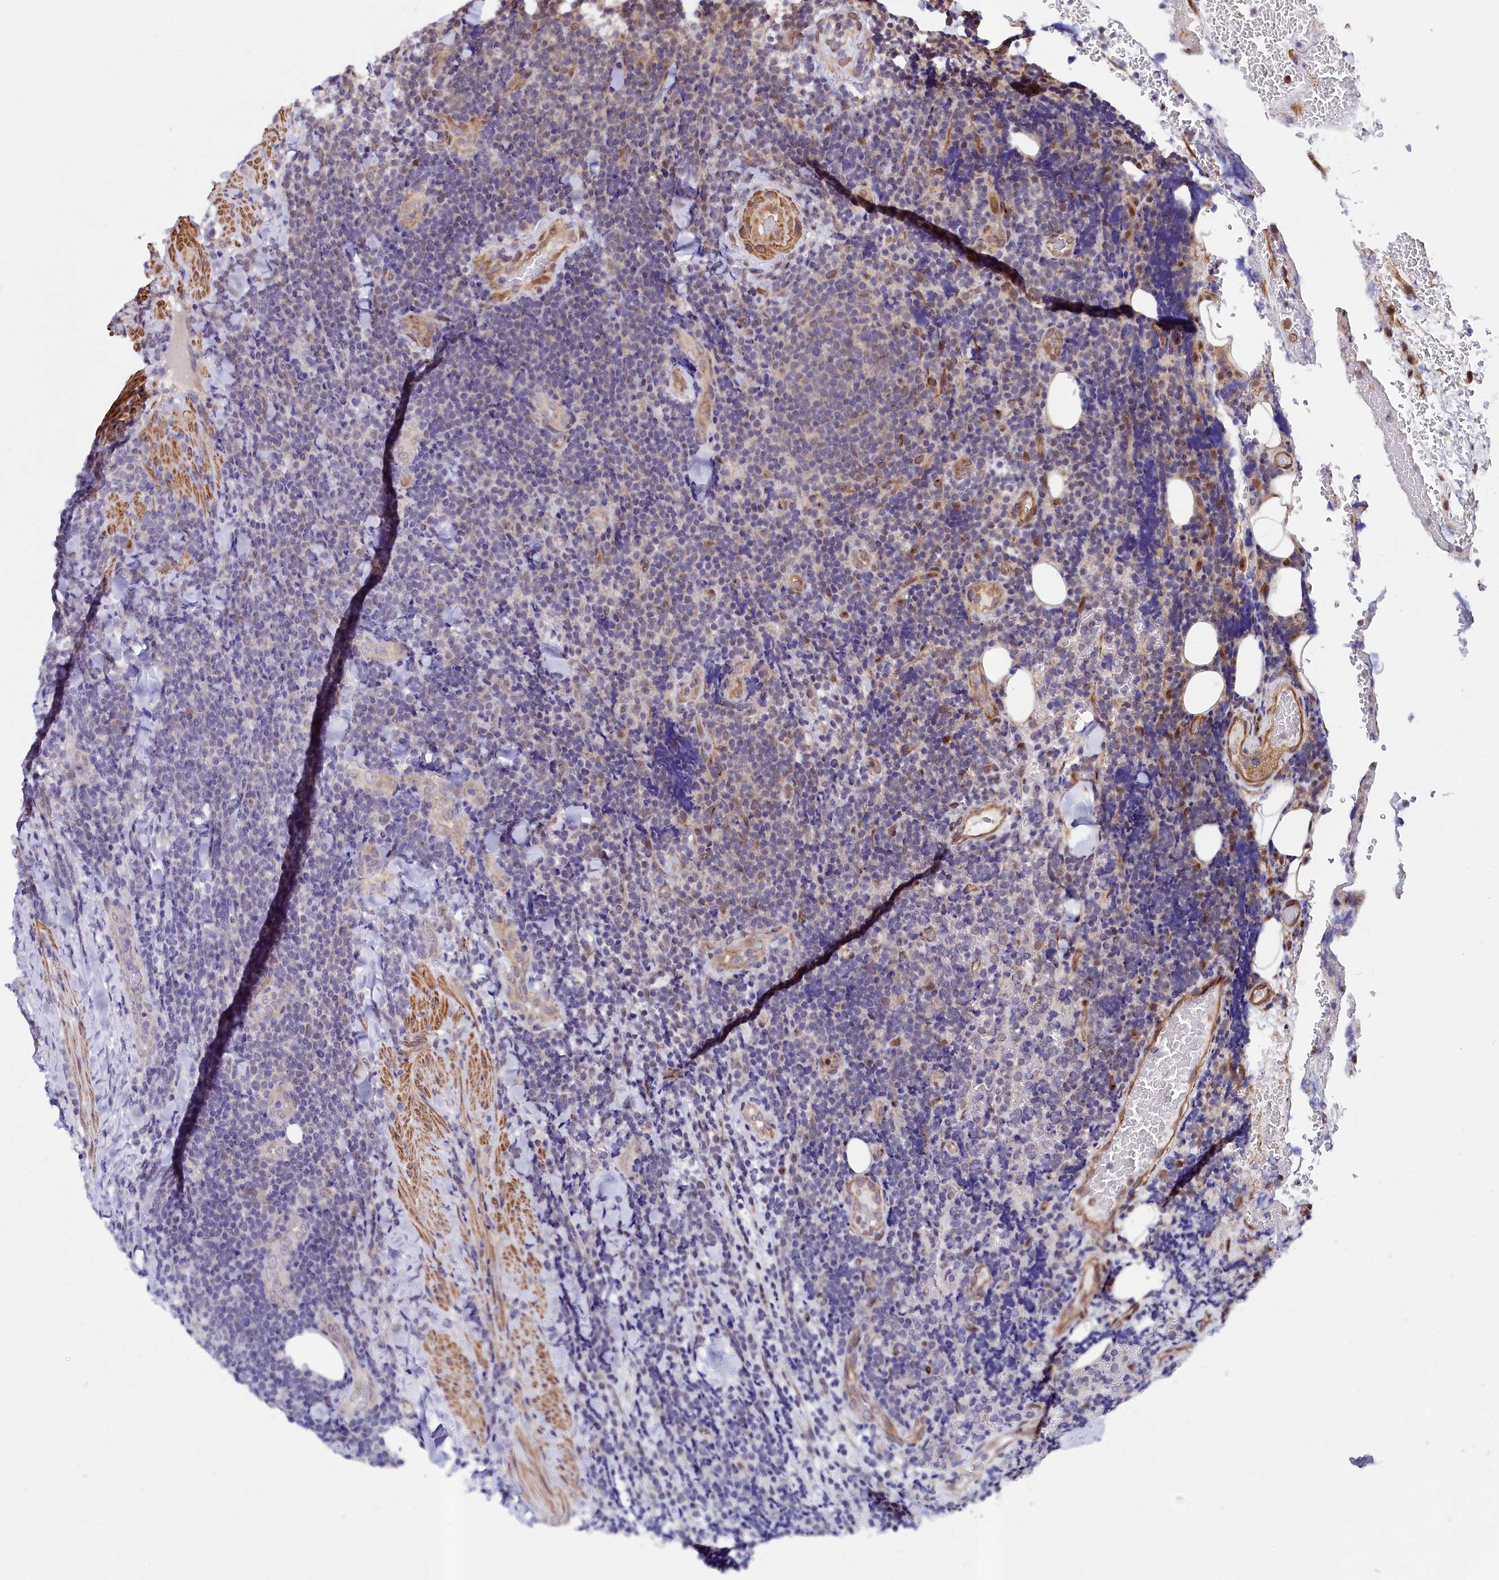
{"staining": {"intensity": "negative", "quantity": "none", "location": "none"}, "tissue": "lymphoma", "cell_type": "Tumor cells", "image_type": "cancer", "snomed": [{"axis": "morphology", "description": "Malignant lymphoma, non-Hodgkin's type, Low grade"}, {"axis": "topography", "description": "Lymph node"}], "caption": "Immunohistochemical staining of malignant lymphoma, non-Hodgkin's type (low-grade) exhibits no significant expression in tumor cells.", "gene": "LEO1", "patient": {"sex": "male", "age": 66}}